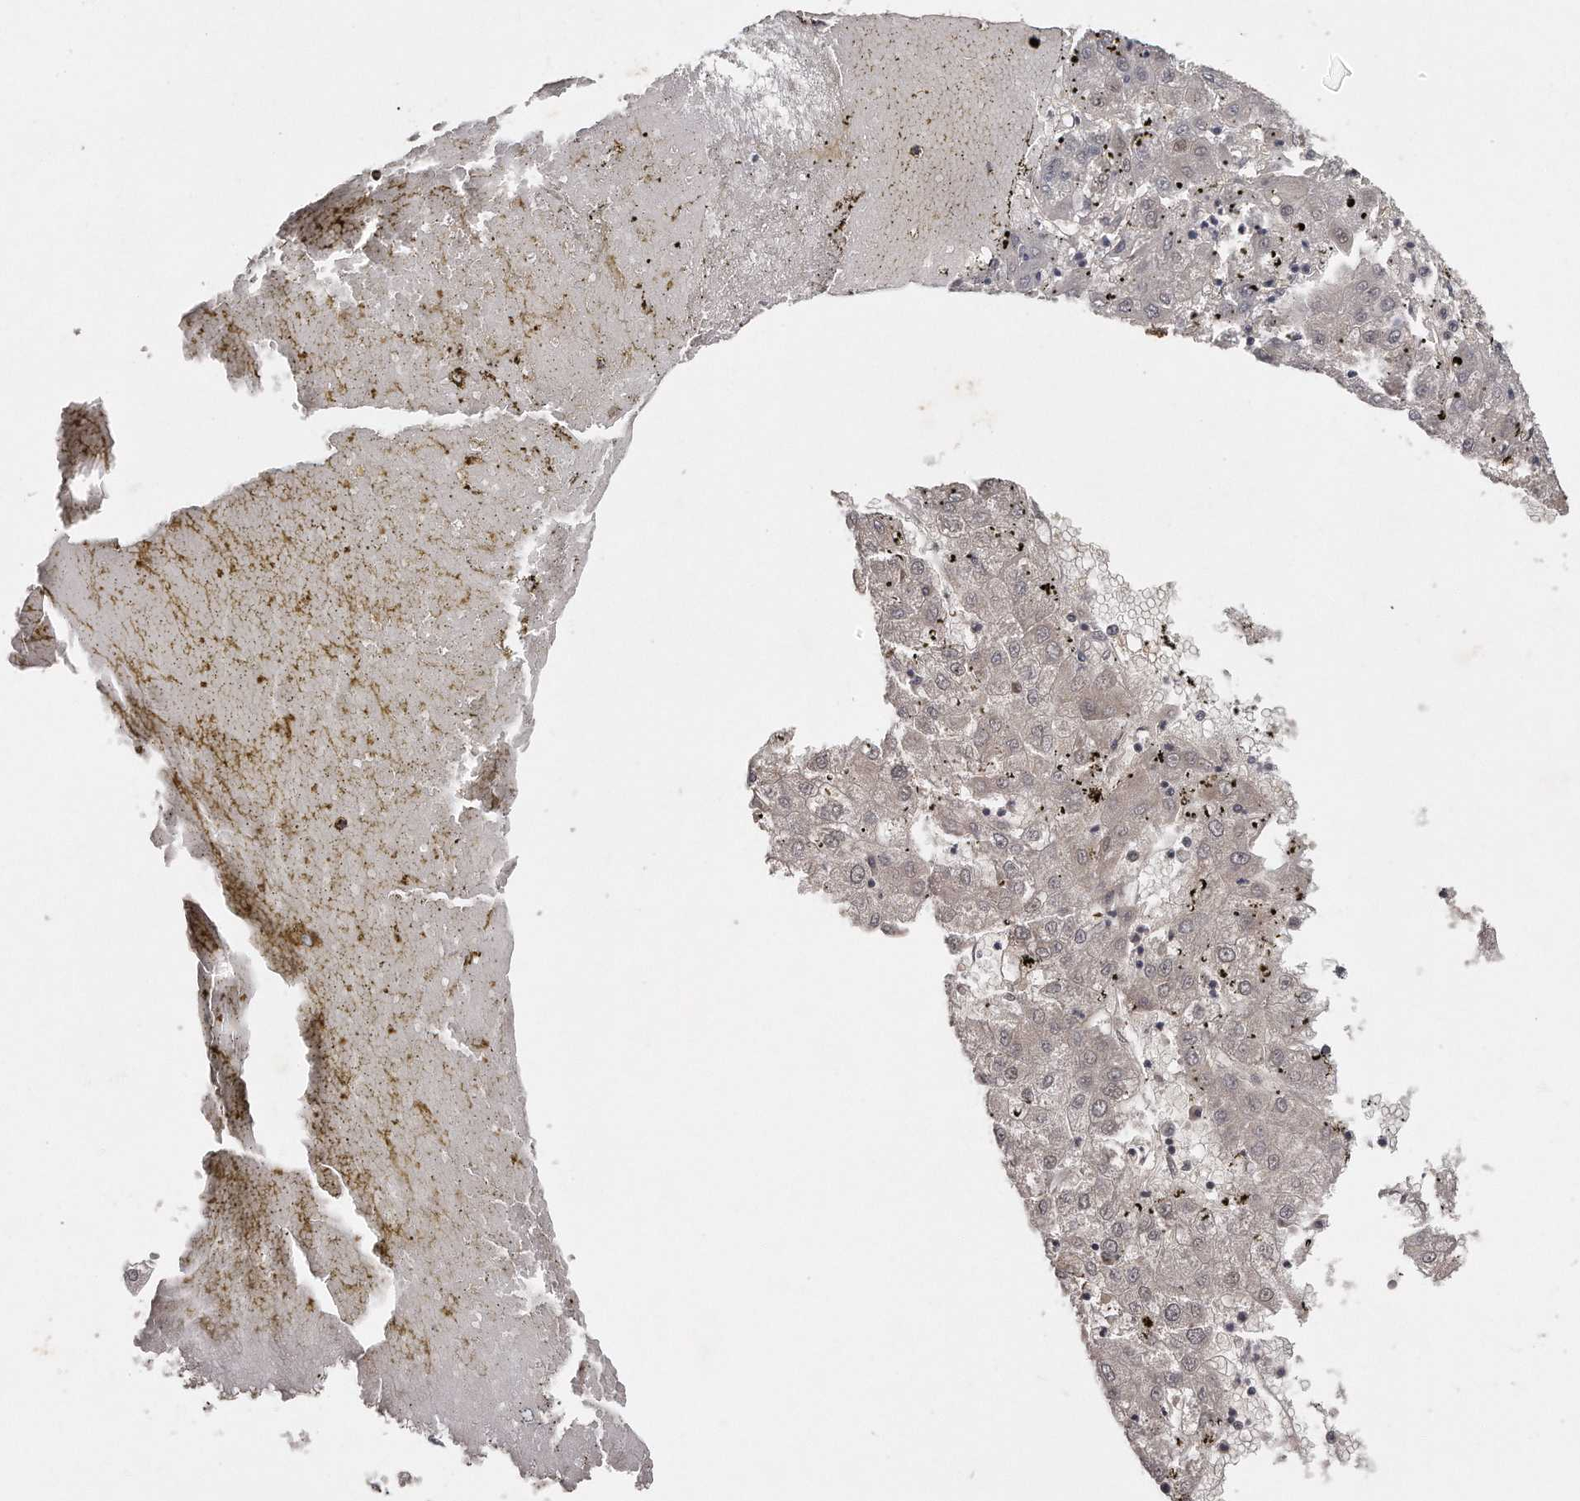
{"staining": {"intensity": "weak", "quantity": "25%-75%", "location": "nuclear"}, "tissue": "liver cancer", "cell_type": "Tumor cells", "image_type": "cancer", "snomed": [{"axis": "morphology", "description": "Carcinoma, Hepatocellular, NOS"}, {"axis": "topography", "description": "Liver"}], "caption": "A high-resolution histopathology image shows immunohistochemistry staining of liver cancer, which shows weak nuclear positivity in approximately 25%-75% of tumor cells.", "gene": "GGCT", "patient": {"sex": "male", "age": 72}}